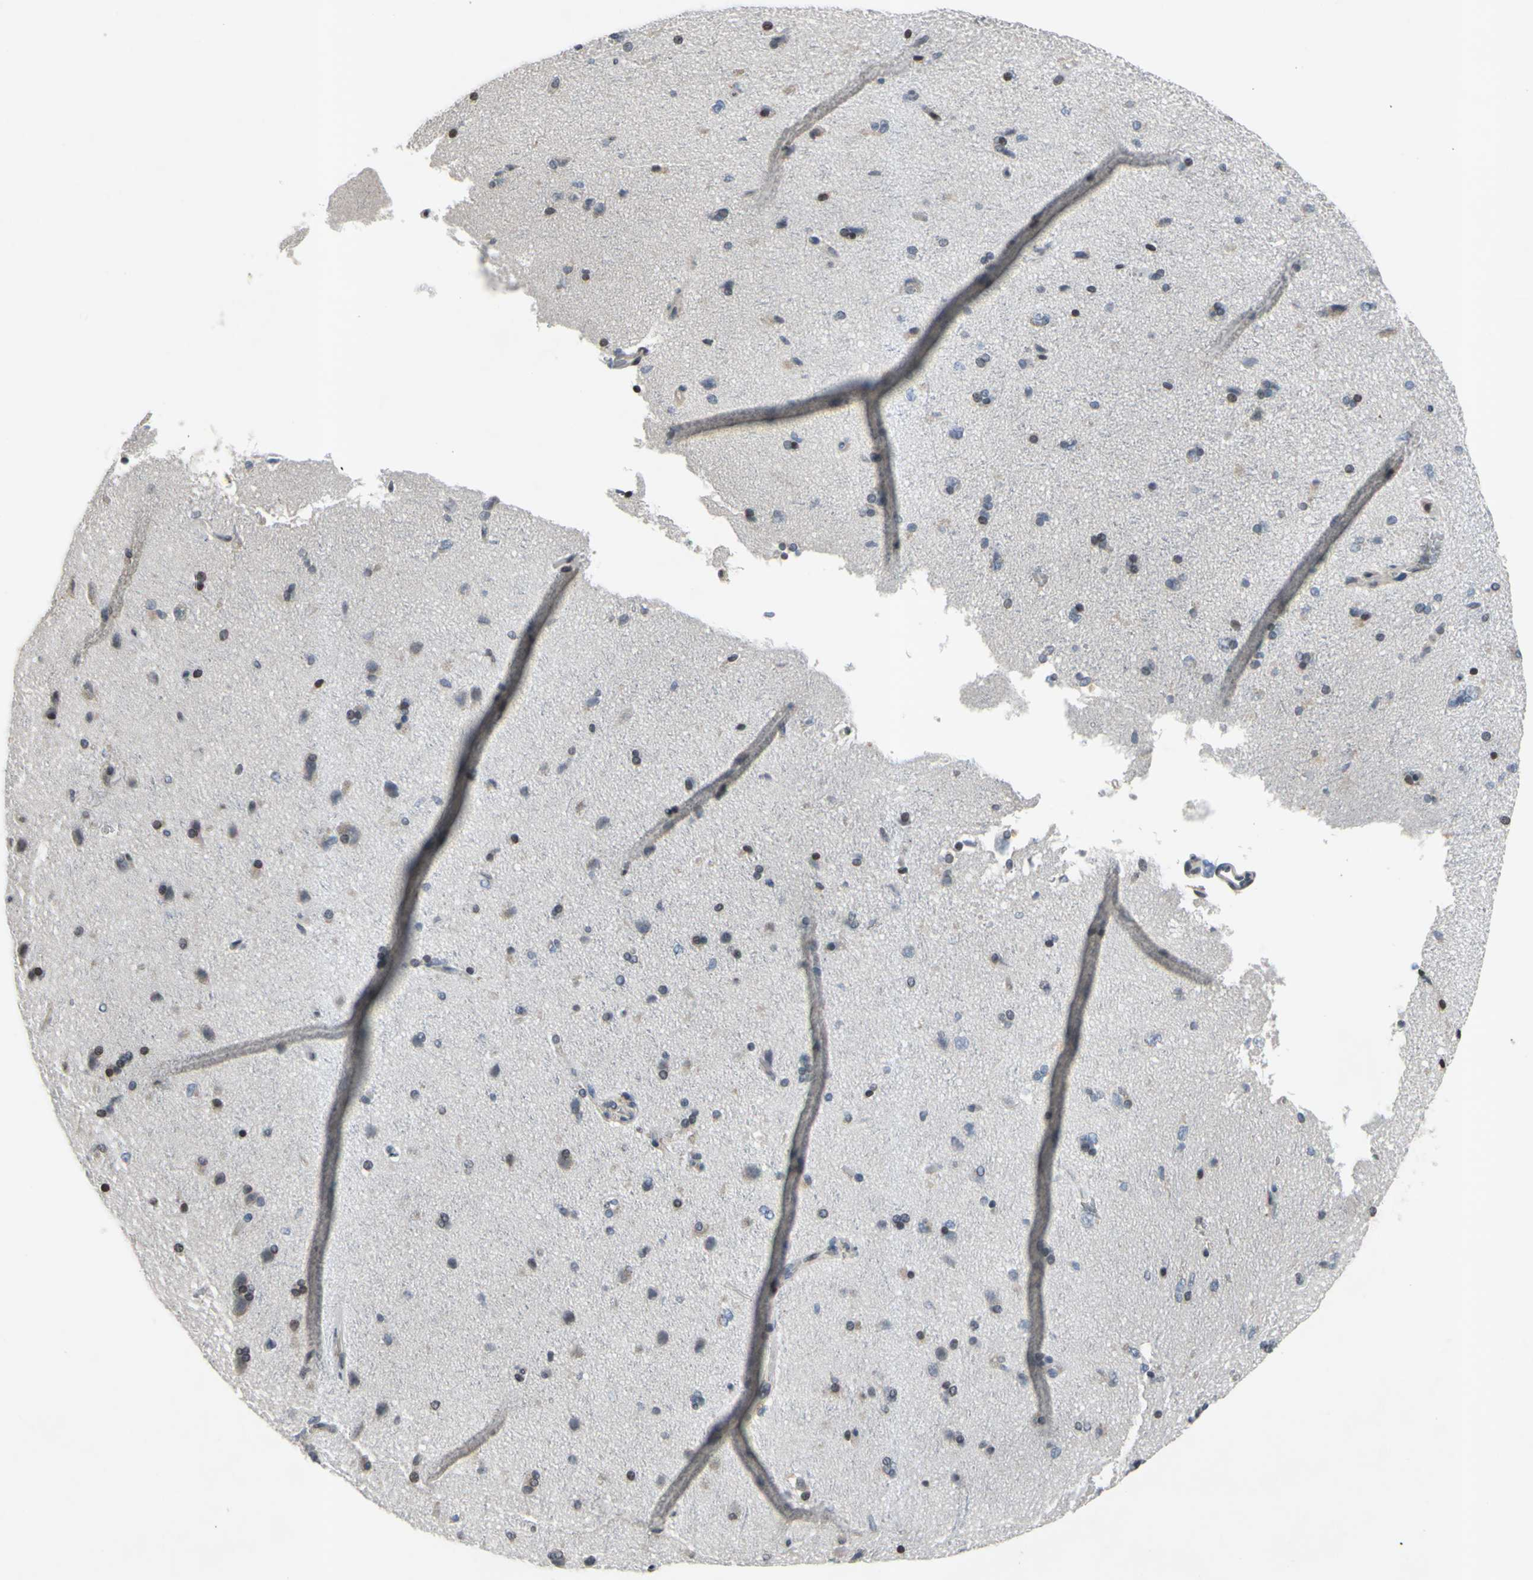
{"staining": {"intensity": "negative", "quantity": "none", "location": "none"}, "tissue": "cerebral cortex", "cell_type": "Endothelial cells", "image_type": "normal", "snomed": [{"axis": "morphology", "description": "Normal tissue, NOS"}, {"axis": "topography", "description": "Cerebral cortex"}], "caption": "Histopathology image shows no significant protein staining in endothelial cells of benign cerebral cortex.", "gene": "ARG1", "patient": {"sex": "male", "age": 62}}